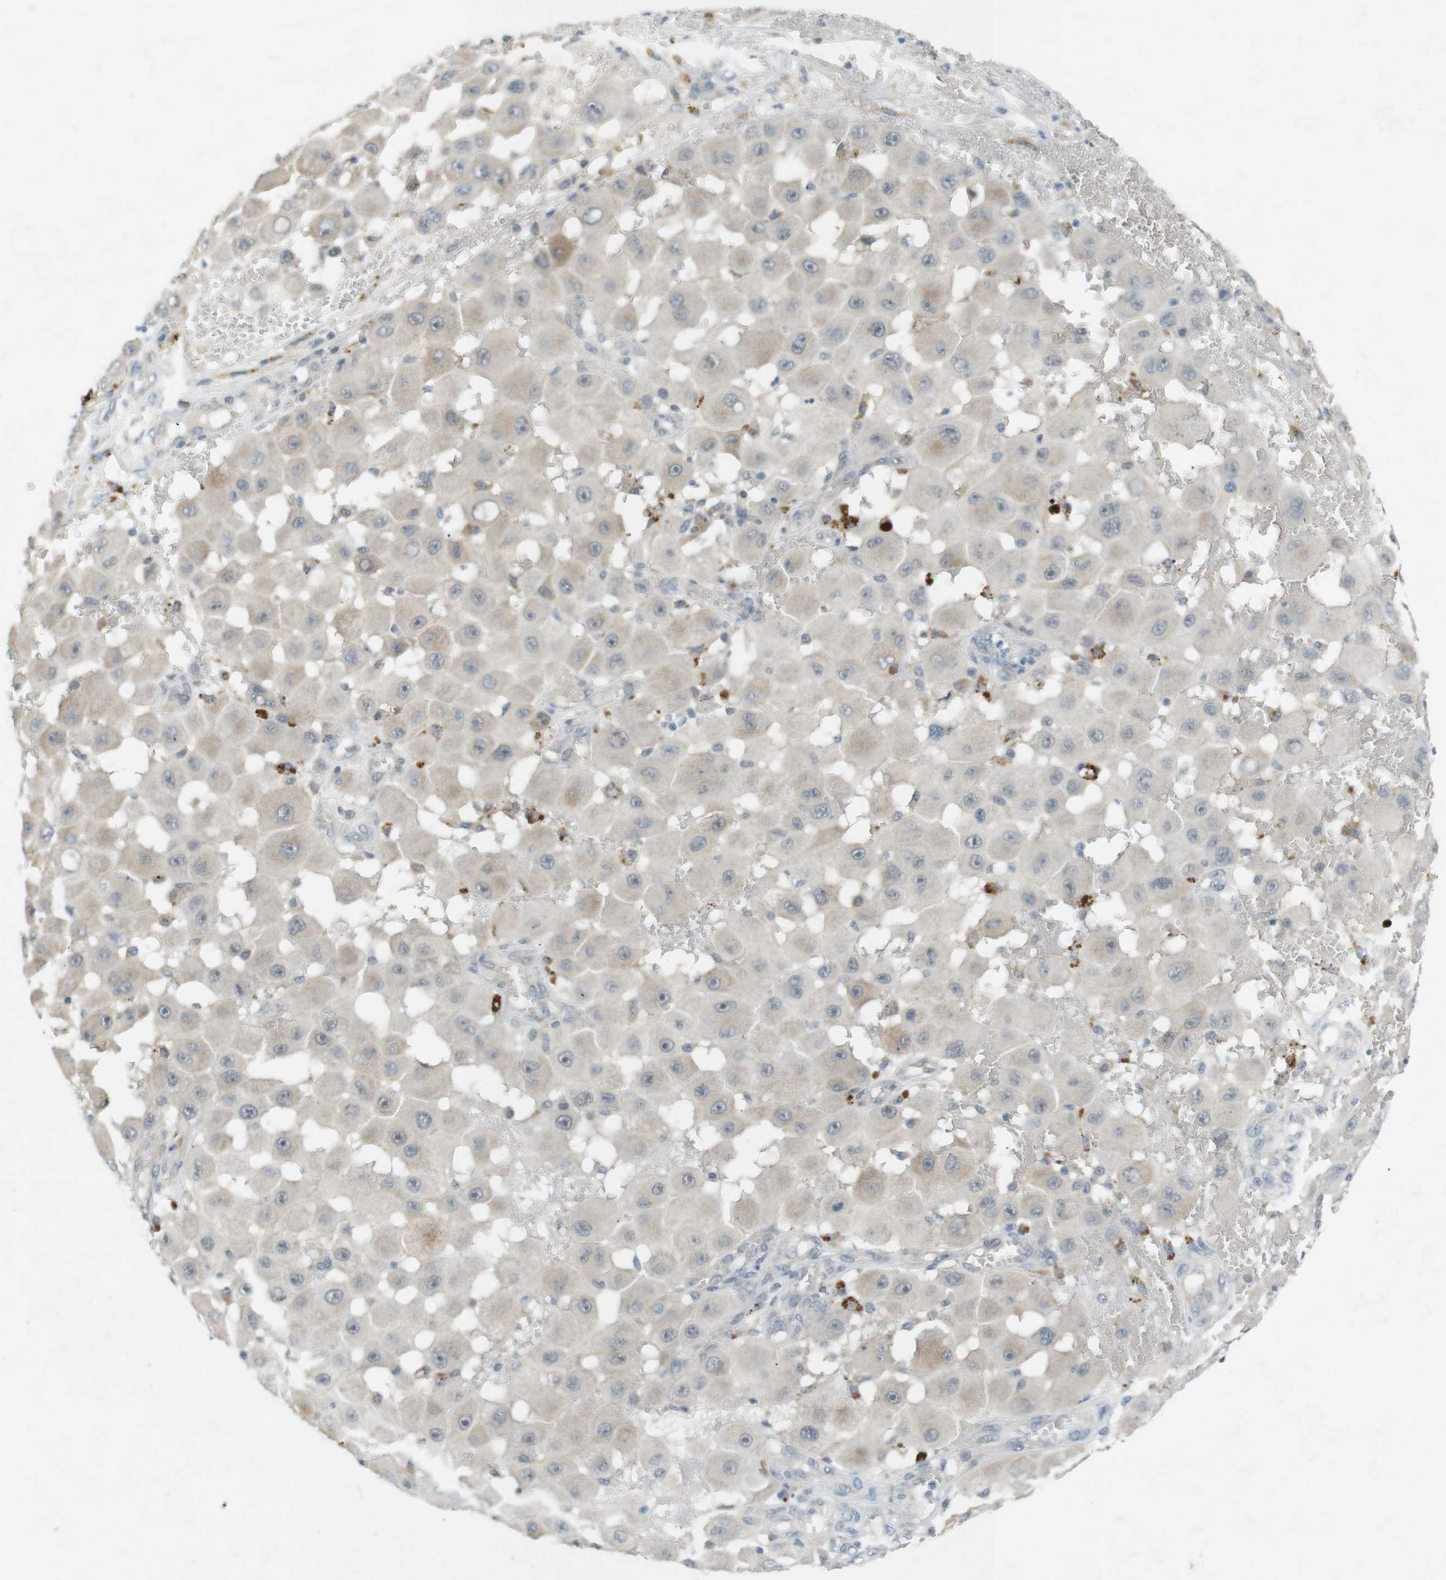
{"staining": {"intensity": "negative", "quantity": "none", "location": "none"}, "tissue": "melanoma", "cell_type": "Tumor cells", "image_type": "cancer", "snomed": [{"axis": "morphology", "description": "Malignant melanoma, NOS"}, {"axis": "topography", "description": "Skin"}], "caption": "Melanoma stained for a protein using immunohistochemistry displays no expression tumor cells.", "gene": "RTN3", "patient": {"sex": "female", "age": 81}}